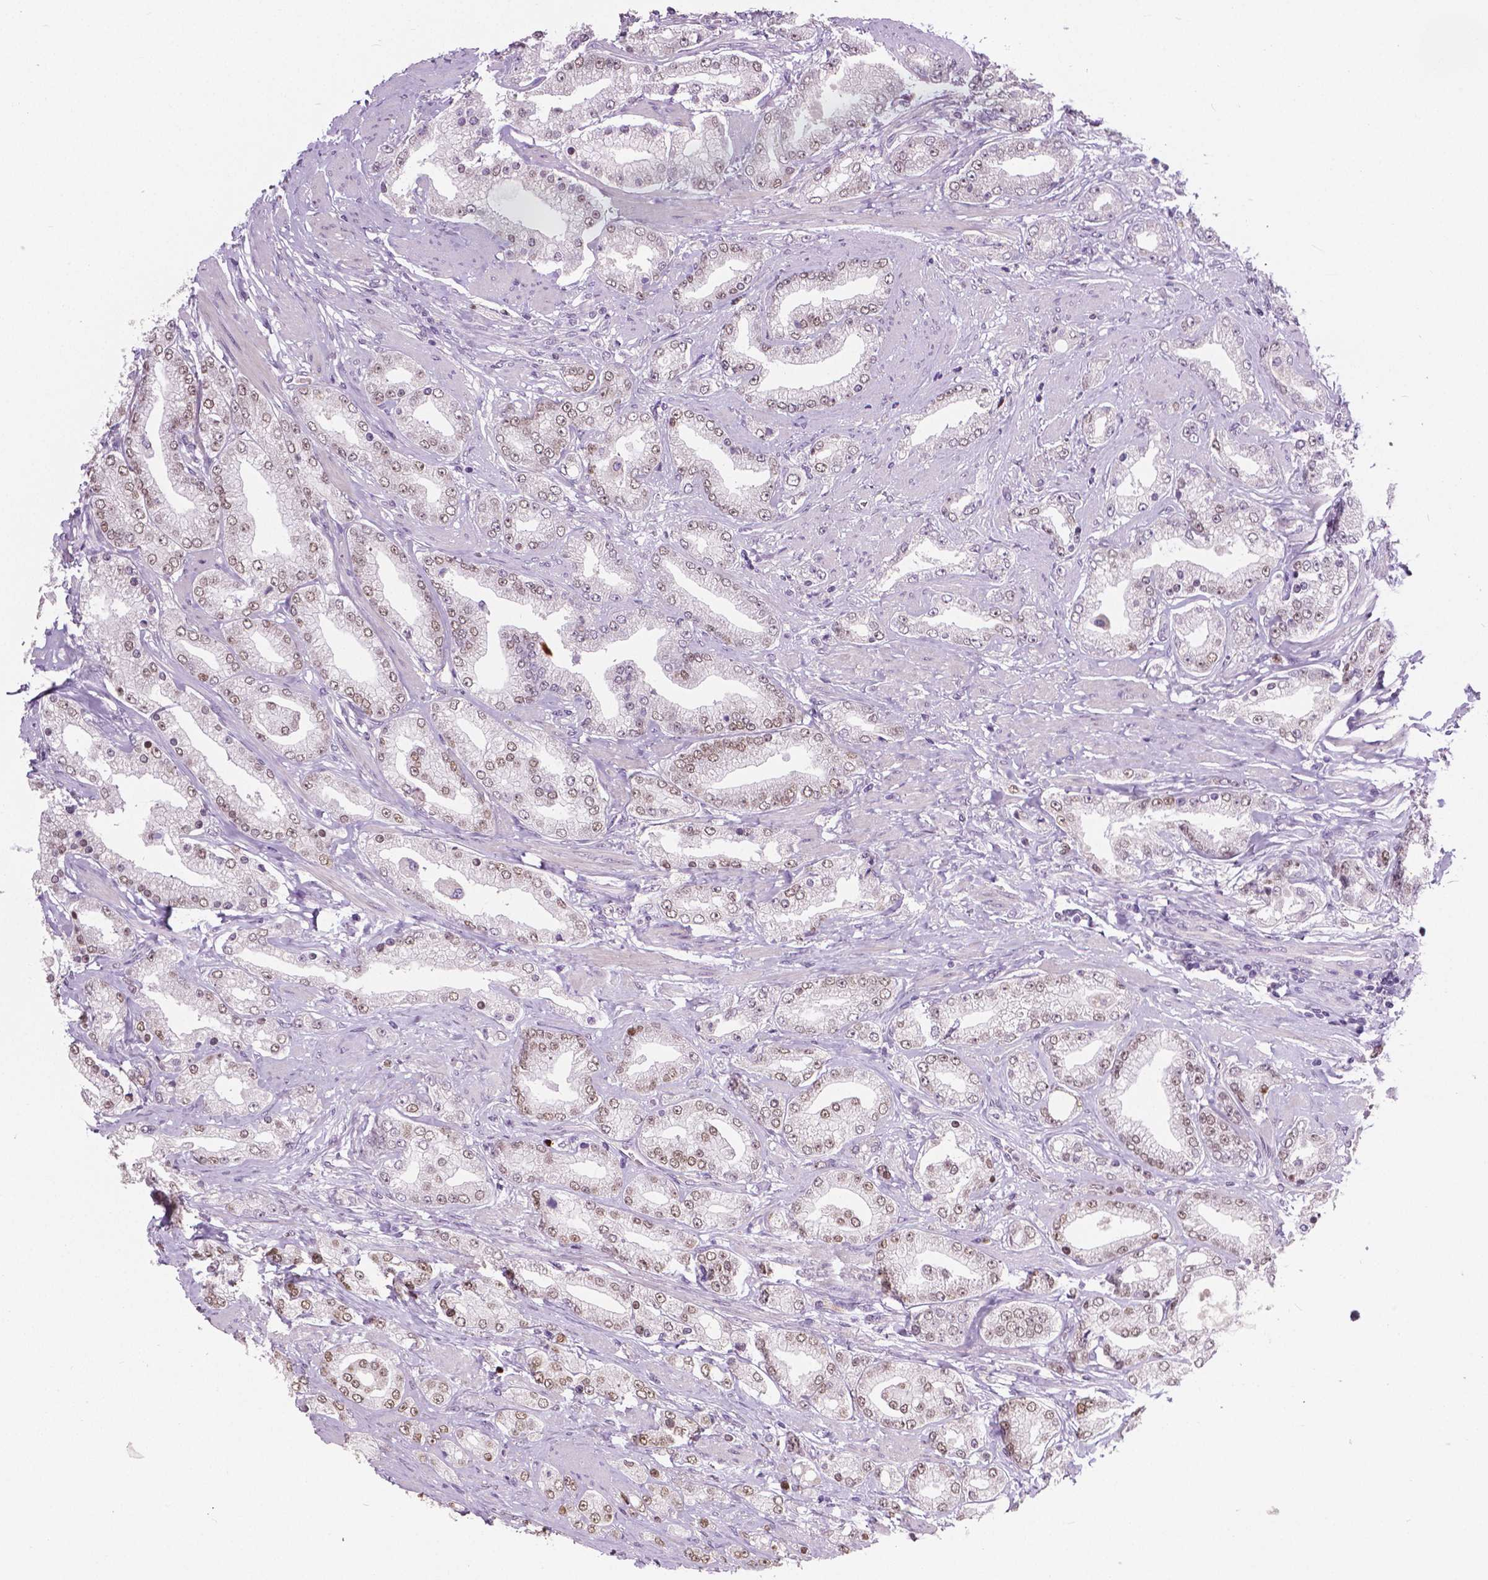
{"staining": {"intensity": "weak", "quantity": "25%-75%", "location": "nuclear"}, "tissue": "prostate cancer", "cell_type": "Tumor cells", "image_type": "cancer", "snomed": [{"axis": "morphology", "description": "Adenocarcinoma, High grade"}, {"axis": "topography", "description": "Prostate"}], "caption": "Protein staining of adenocarcinoma (high-grade) (prostate) tissue reveals weak nuclear expression in about 25%-75% of tumor cells. The staining is performed using DAB brown chromogen to label protein expression. The nuclei are counter-stained blue using hematoxylin.", "gene": "FOXA1", "patient": {"sex": "male", "age": 67}}